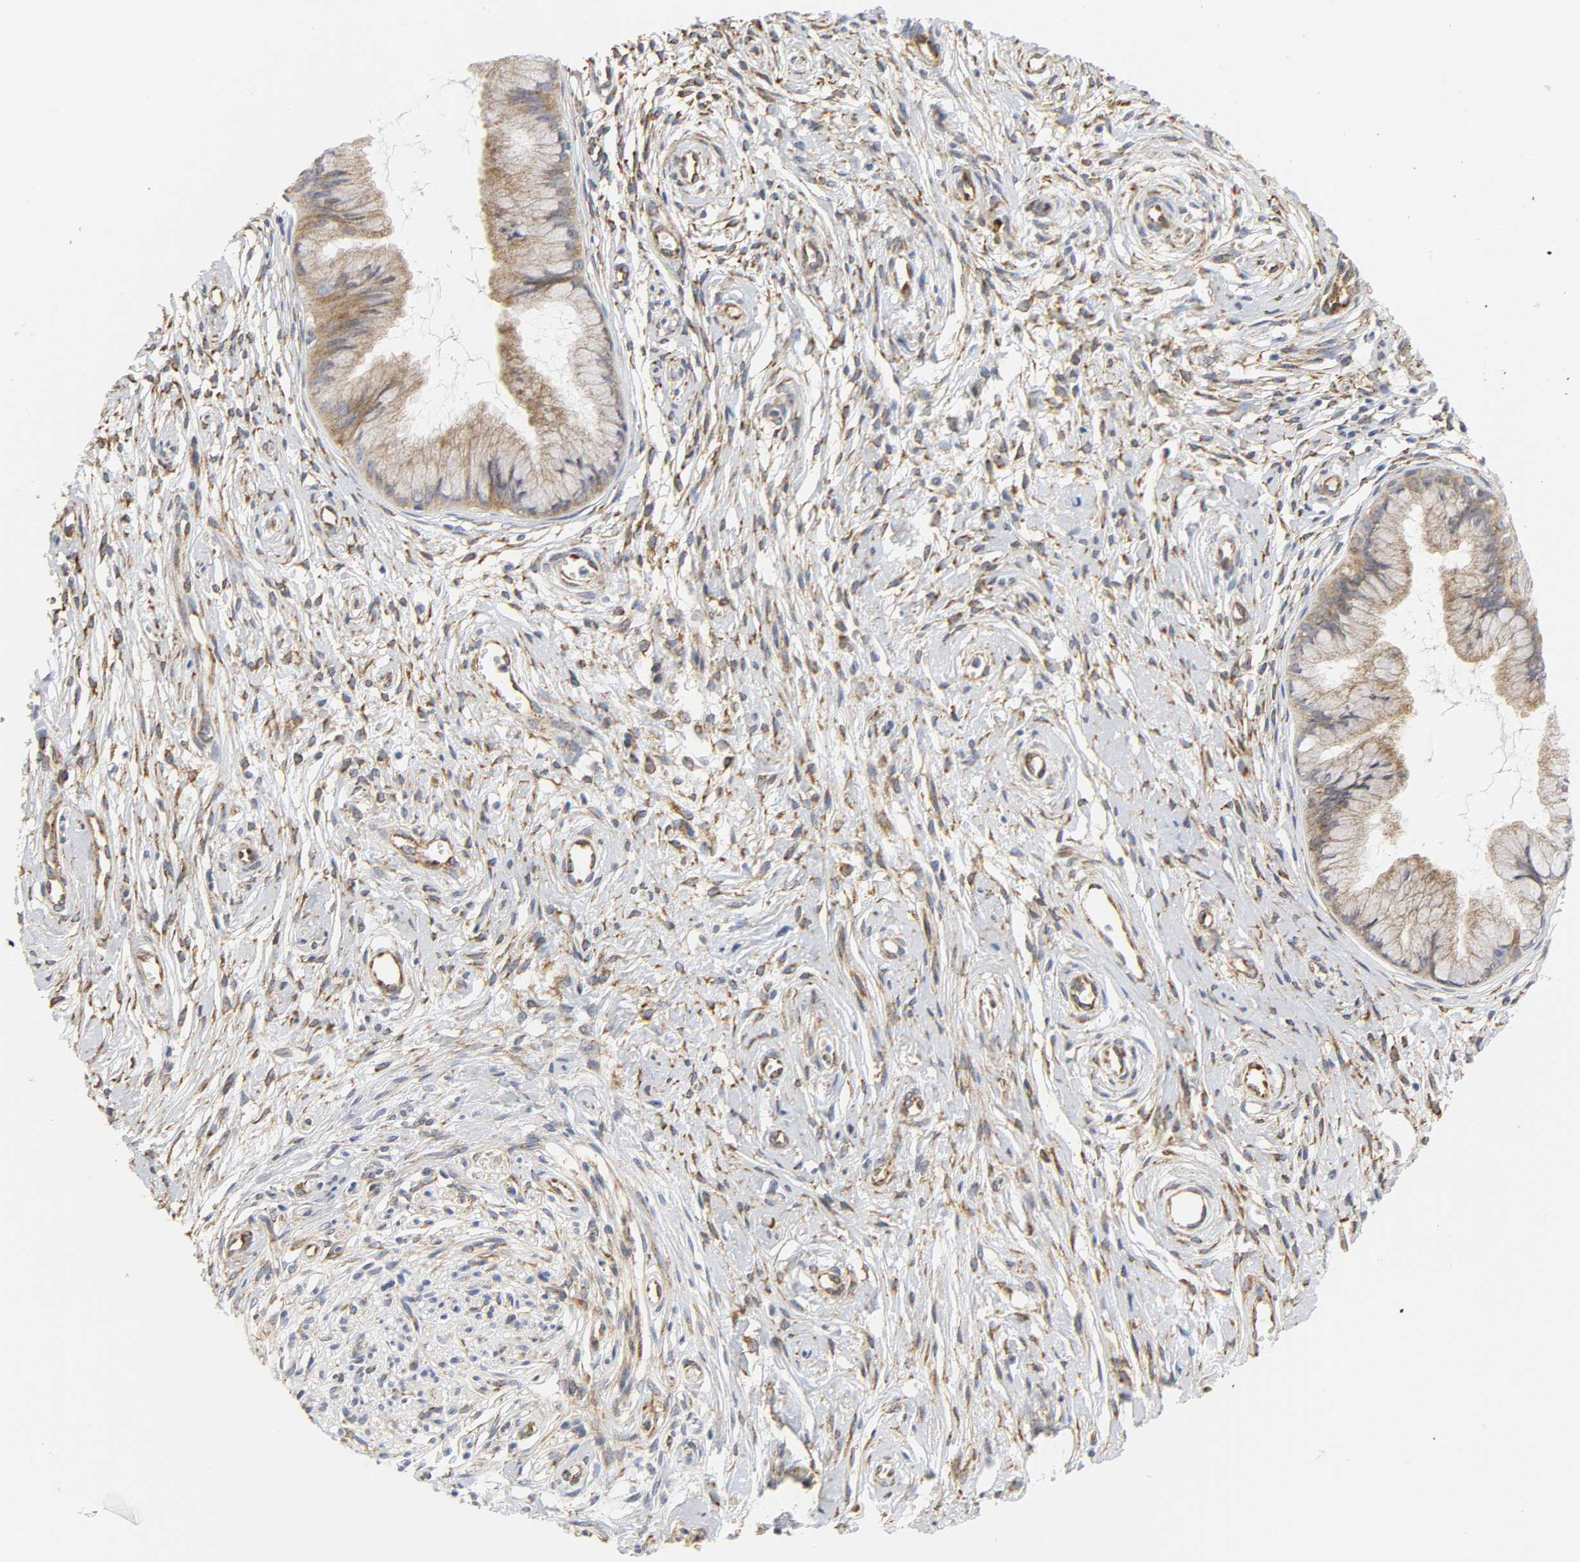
{"staining": {"intensity": "moderate", "quantity": ">75%", "location": "cytoplasmic/membranous"}, "tissue": "cervix", "cell_type": "Glandular cells", "image_type": "normal", "snomed": [{"axis": "morphology", "description": "Normal tissue, NOS"}, {"axis": "topography", "description": "Cervix"}], "caption": "The immunohistochemical stain highlights moderate cytoplasmic/membranous staining in glandular cells of benign cervix. Immunohistochemistry (ihc) stains the protein in brown and the nuclei are stained blue.", "gene": "DOCK1", "patient": {"sex": "female", "age": 39}}